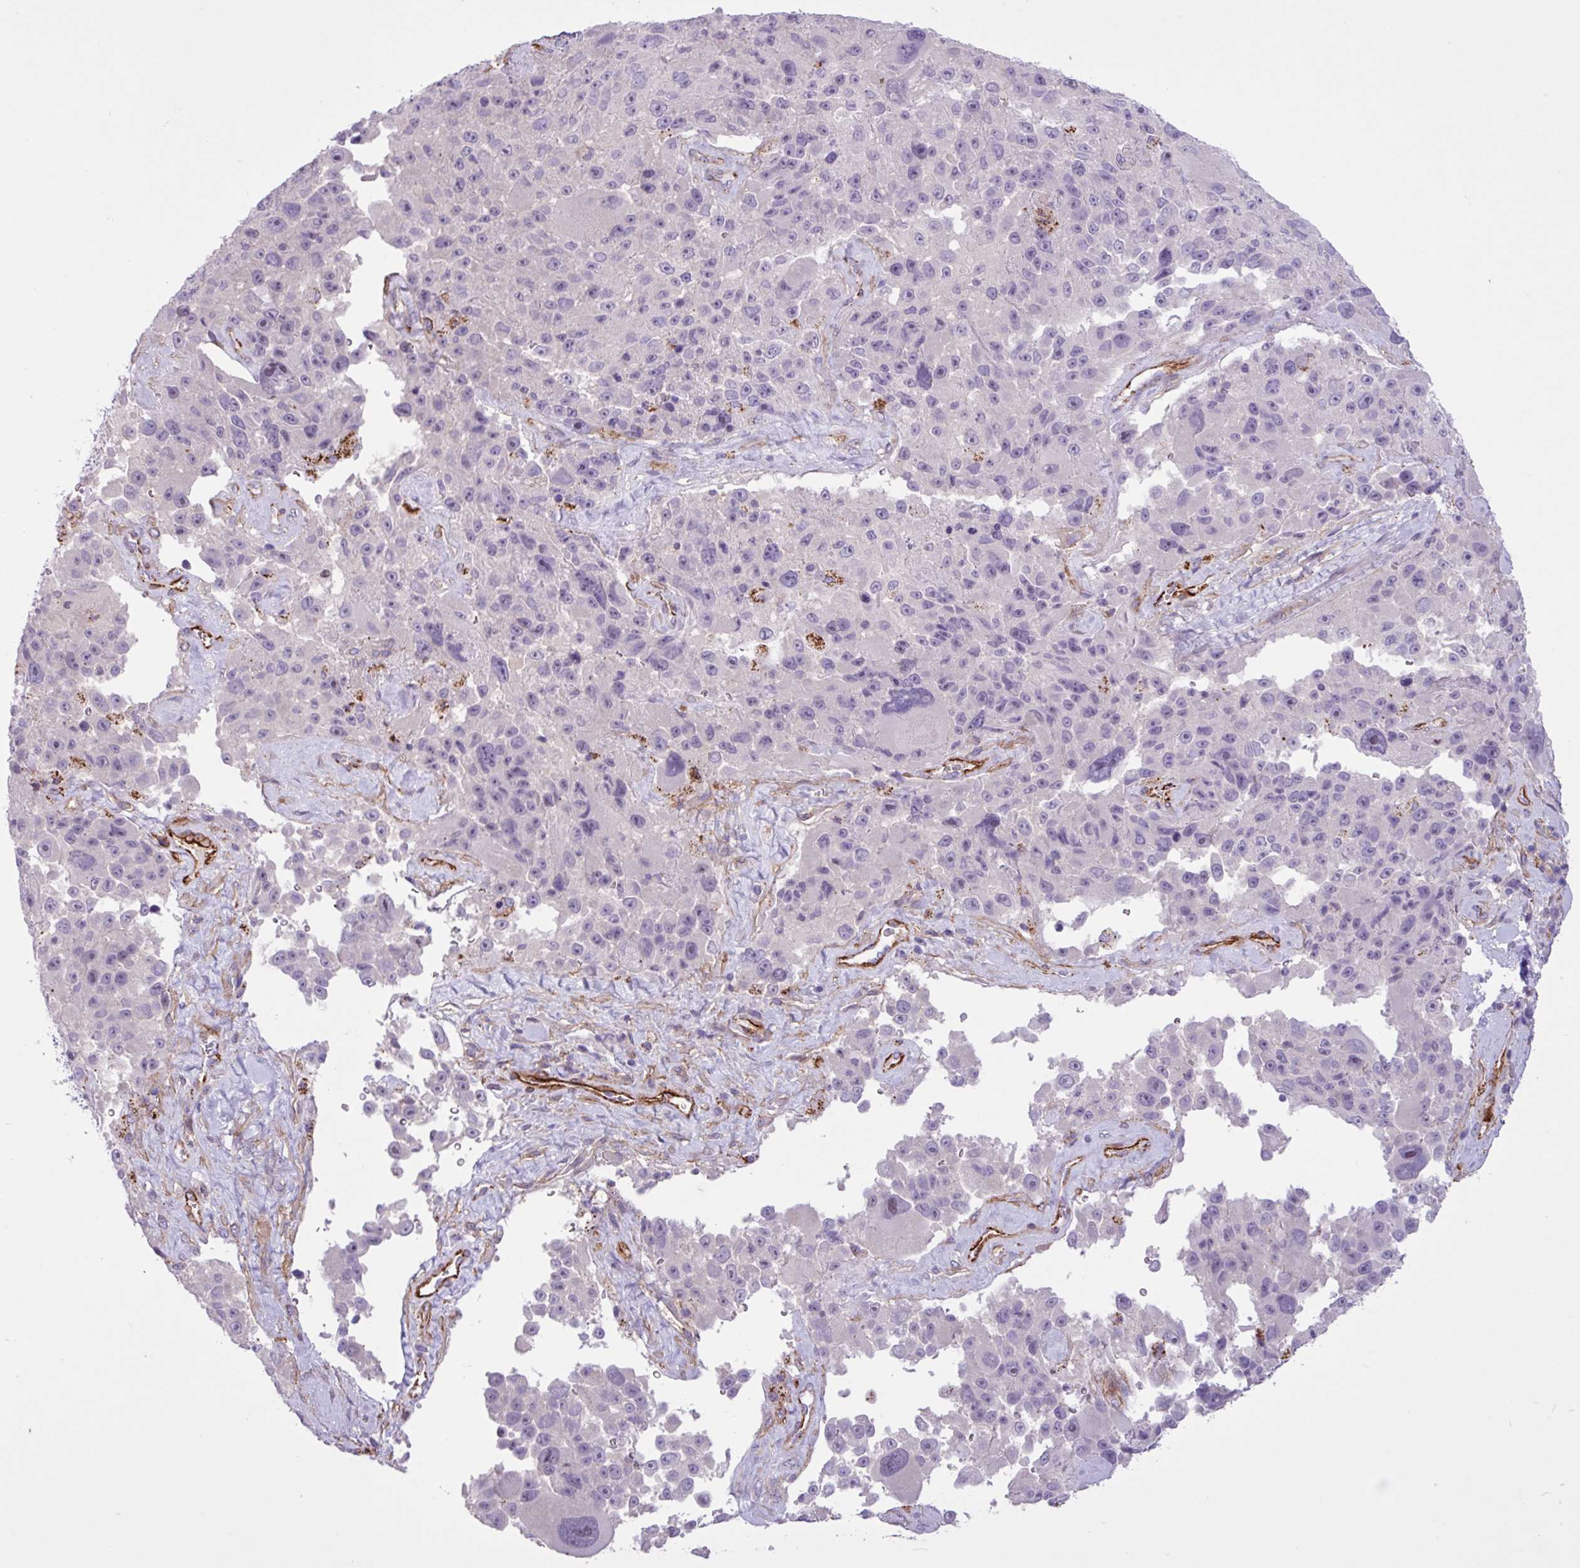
{"staining": {"intensity": "negative", "quantity": "none", "location": "none"}, "tissue": "melanoma", "cell_type": "Tumor cells", "image_type": "cancer", "snomed": [{"axis": "morphology", "description": "Malignant melanoma, Metastatic site"}, {"axis": "topography", "description": "Lymph node"}], "caption": "Malignant melanoma (metastatic site) was stained to show a protein in brown. There is no significant staining in tumor cells.", "gene": "CD248", "patient": {"sex": "male", "age": 62}}